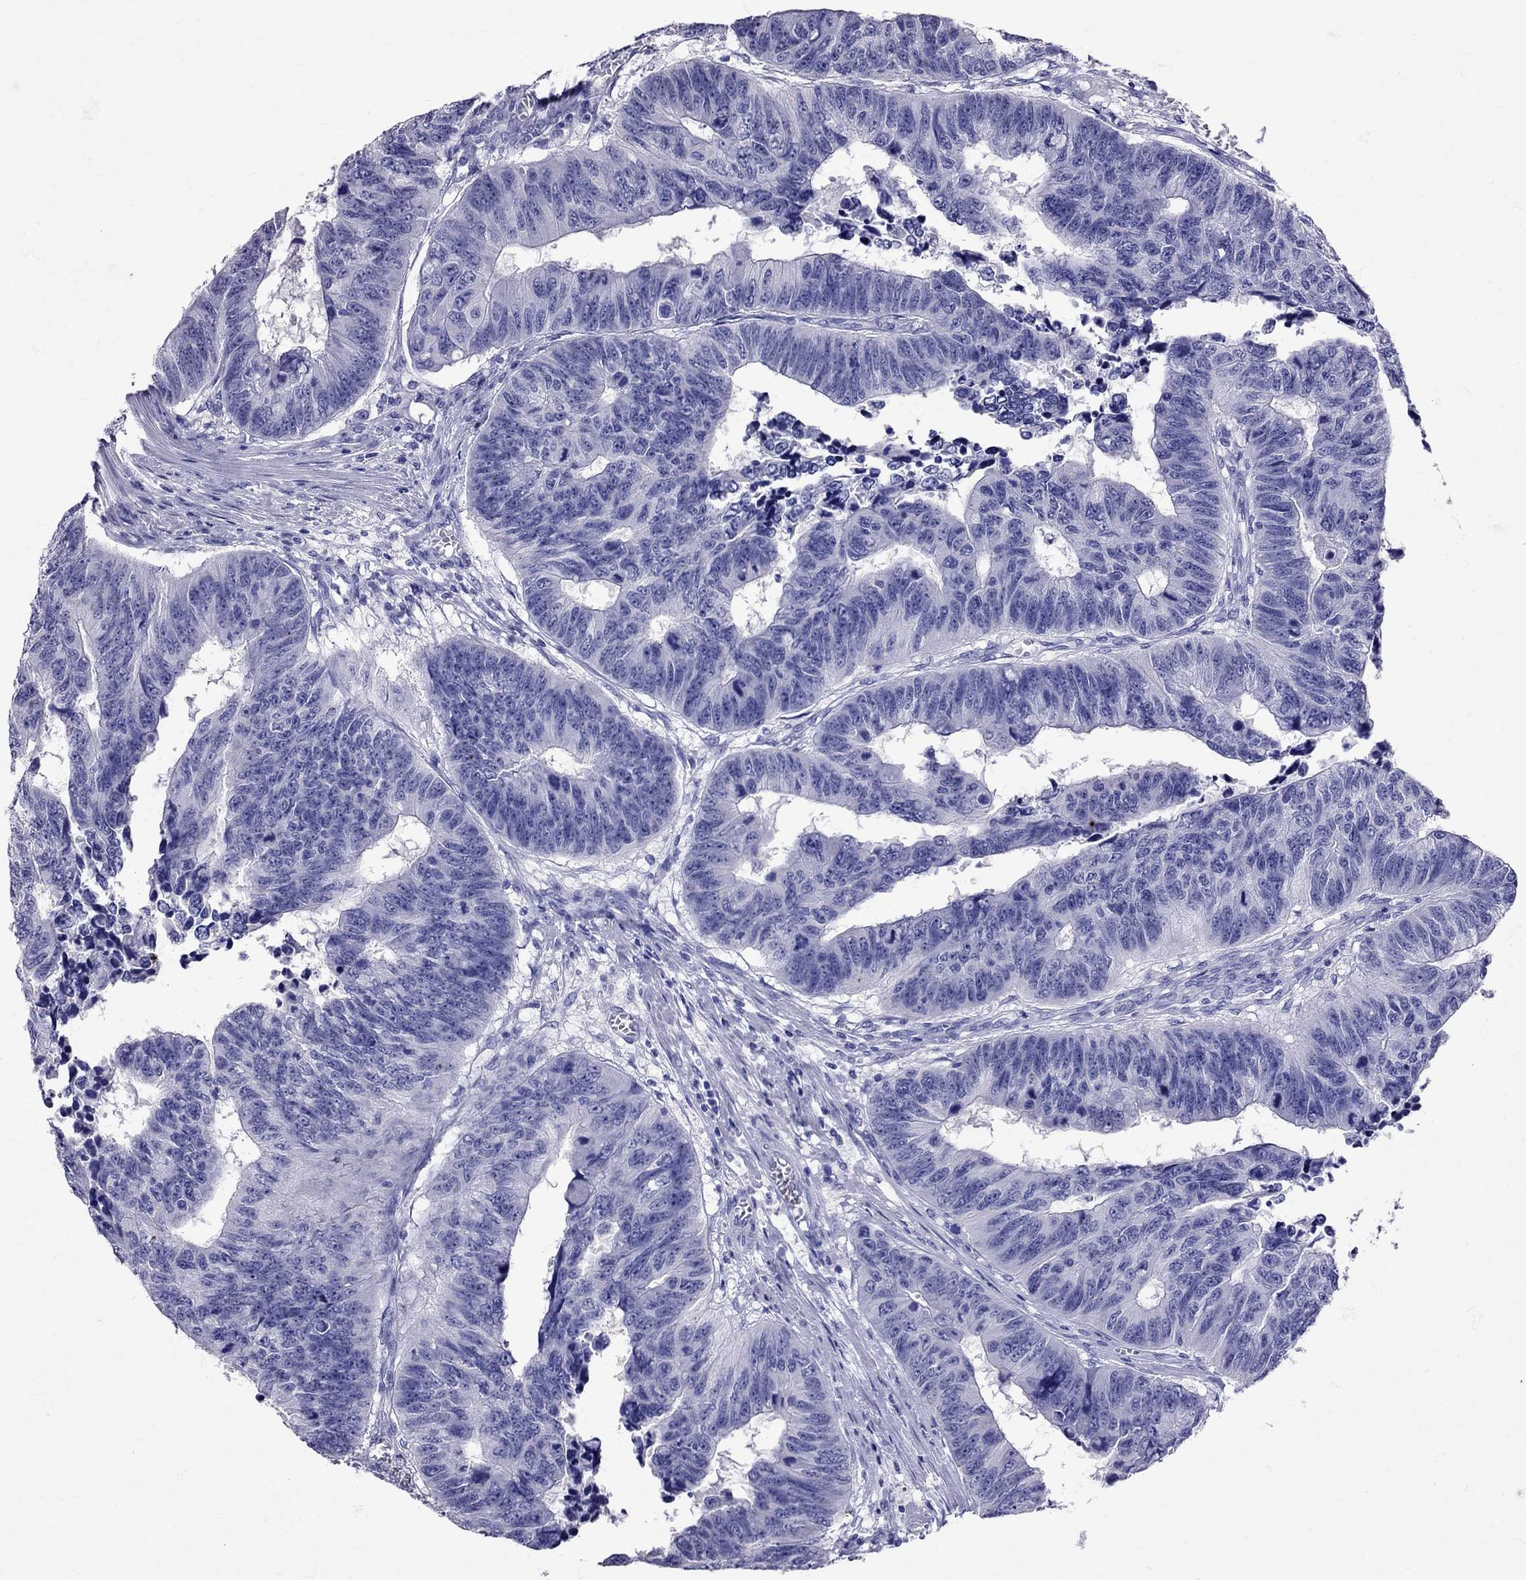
{"staining": {"intensity": "negative", "quantity": "none", "location": "none"}, "tissue": "colorectal cancer", "cell_type": "Tumor cells", "image_type": "cancer", "snomed": [{"axis": "morphology", "description": "Adenocarcinoma, NOS"}, {"axis": "topography", "description": "Rectum"}], "caption": "The IHC micrograph has no significant staining in tumor cells of colorectal cancer (adenocarcinoma) tissue.", "gene": "AVP", "patient": {"sex": "female", "age": 85}}